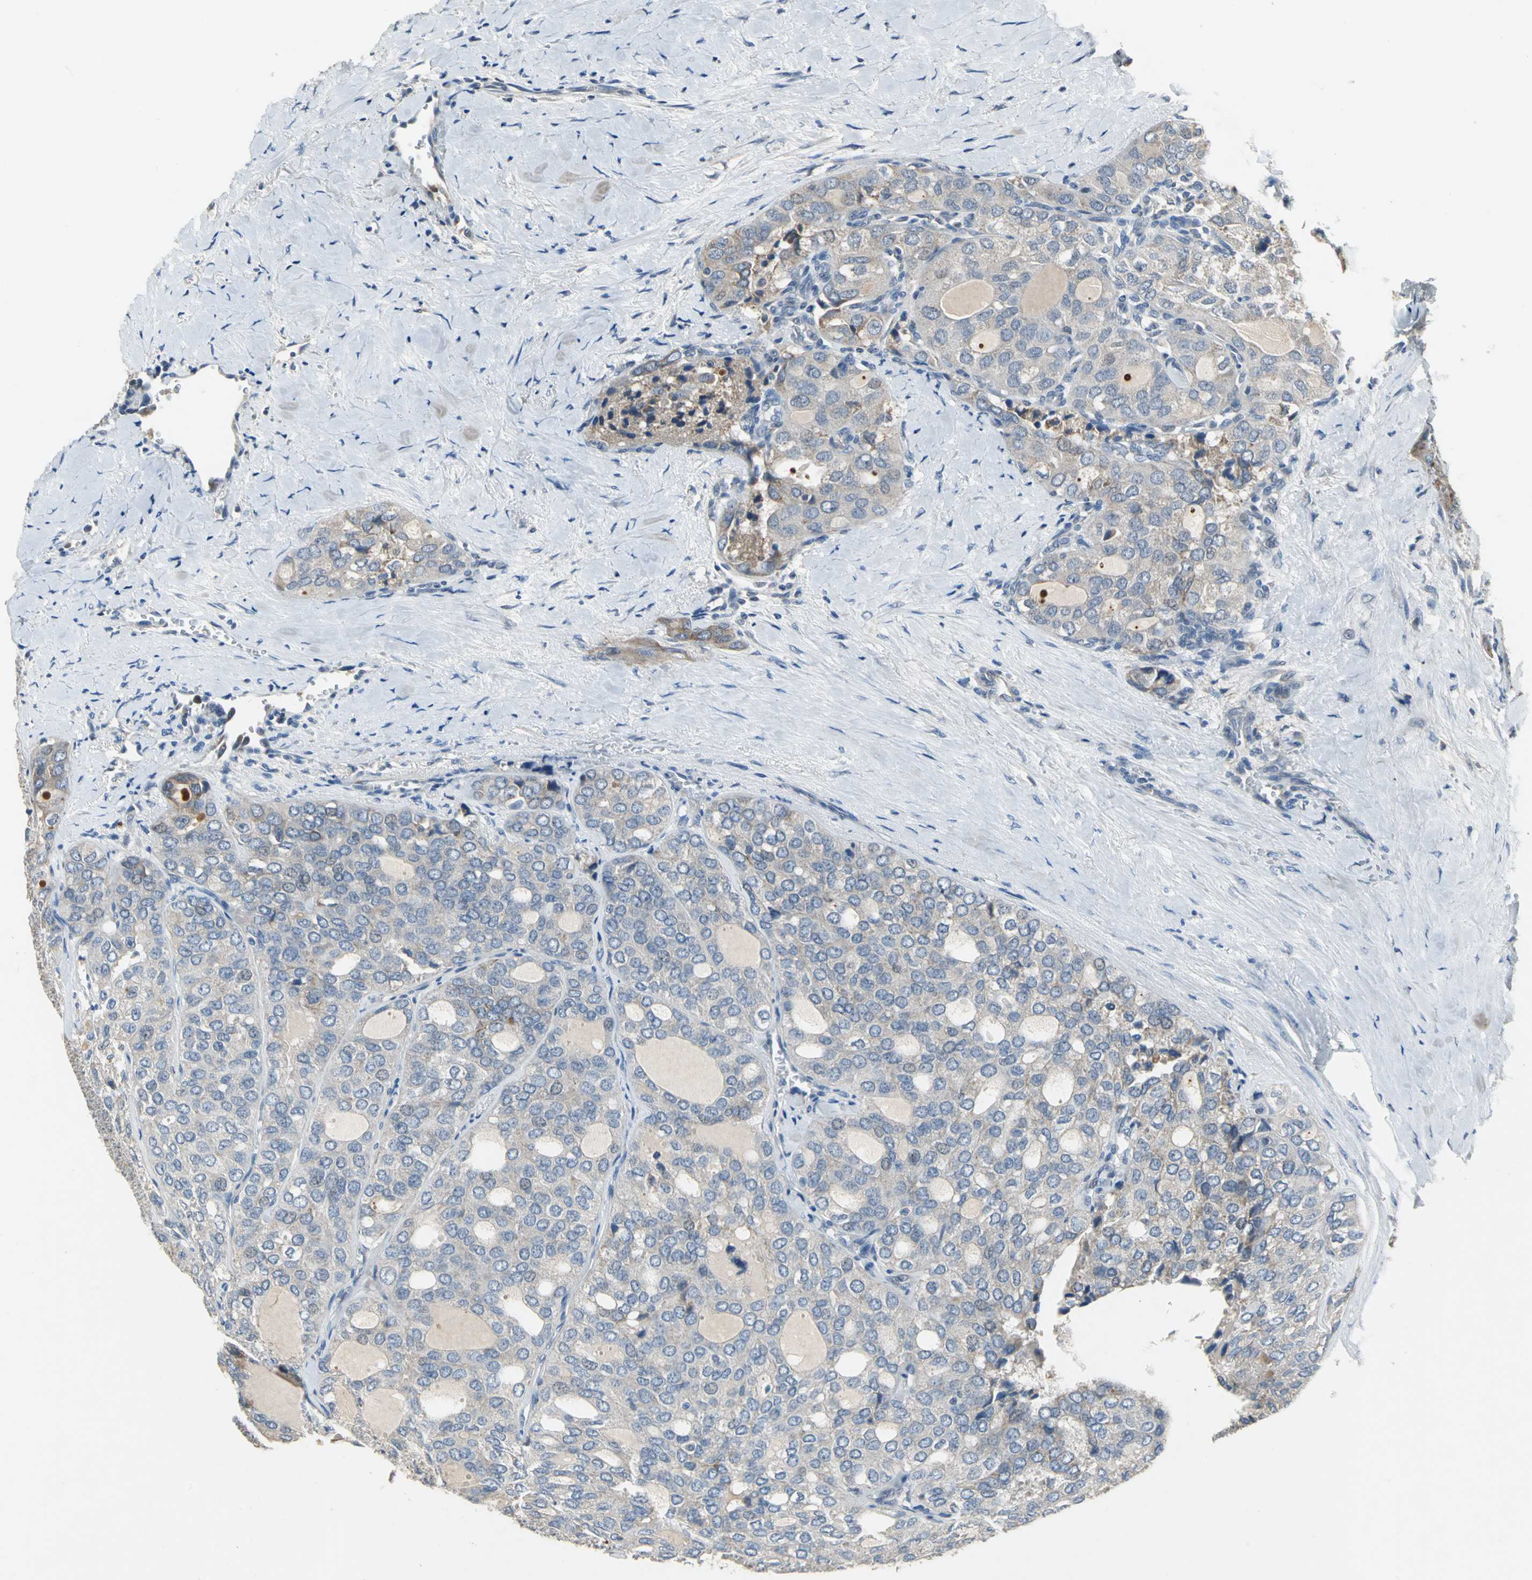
{"staining": {"intensity": "weak", "quantity": "25%-75%", "location": "cytoplasmic/membranous"}, "tissue": "thyroid cancer", "cell_type": "Tumor cells", "image_type": "cancer", "snomed": [{"axis": "morphology", "description": "Follicular adenoma carcinoma, NOS"}, {"axis": "topography", "description": "Thyroid gland"}], "caption": "About 25%-75% of tumor cells in thyroid follicular adenoma carcinoma show weak cytoplasmic/membranous protein expression as visualized by brown immunohistochemical staining.", "gene": "JADE3", "patient": {"sex": "male", "age": 75}}